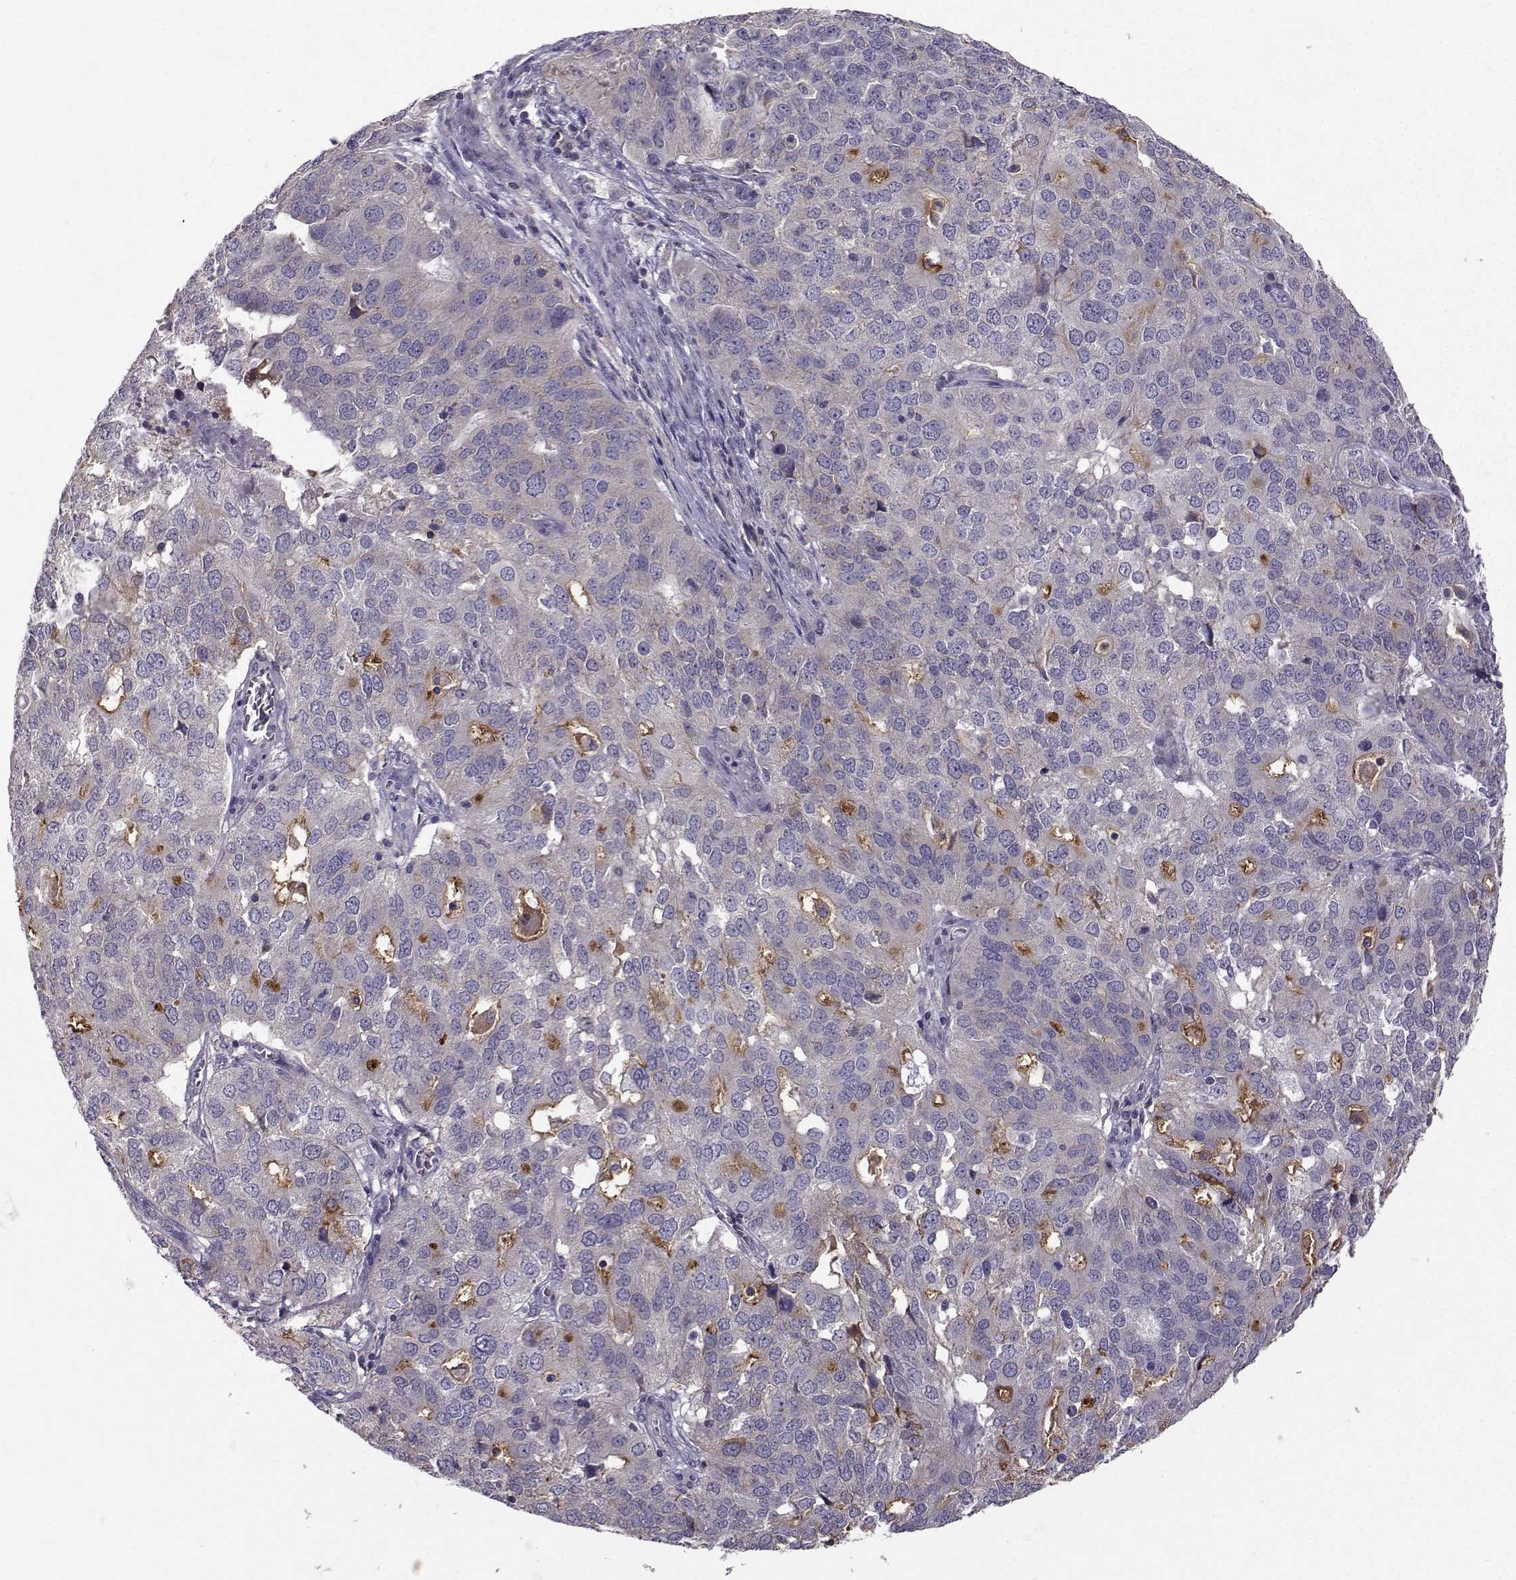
{"staining": {"intensity": "moderate", "quantity": "<25%", "location": "cytoplasmic/membranous"}, "tissue": "ovarian cancer", "cell_type": "Tumor cells", "image_type": "cancer", "snomed": [{"axis": "morphology", "description": "Carcinoma, endometroid"}, {"axis": "topography", "description": "Soft tissue"}, {"axis": "topography", "description": "Ovary"}], "caption": "About <25% of tumor cells in human ovarian cancer show moderate cytoplasmic/membranous protein positivity as visualized by brown immunohistochemical staining.", "gene": "FCAMR", "patient": {"sex": "female", "age": 52}}